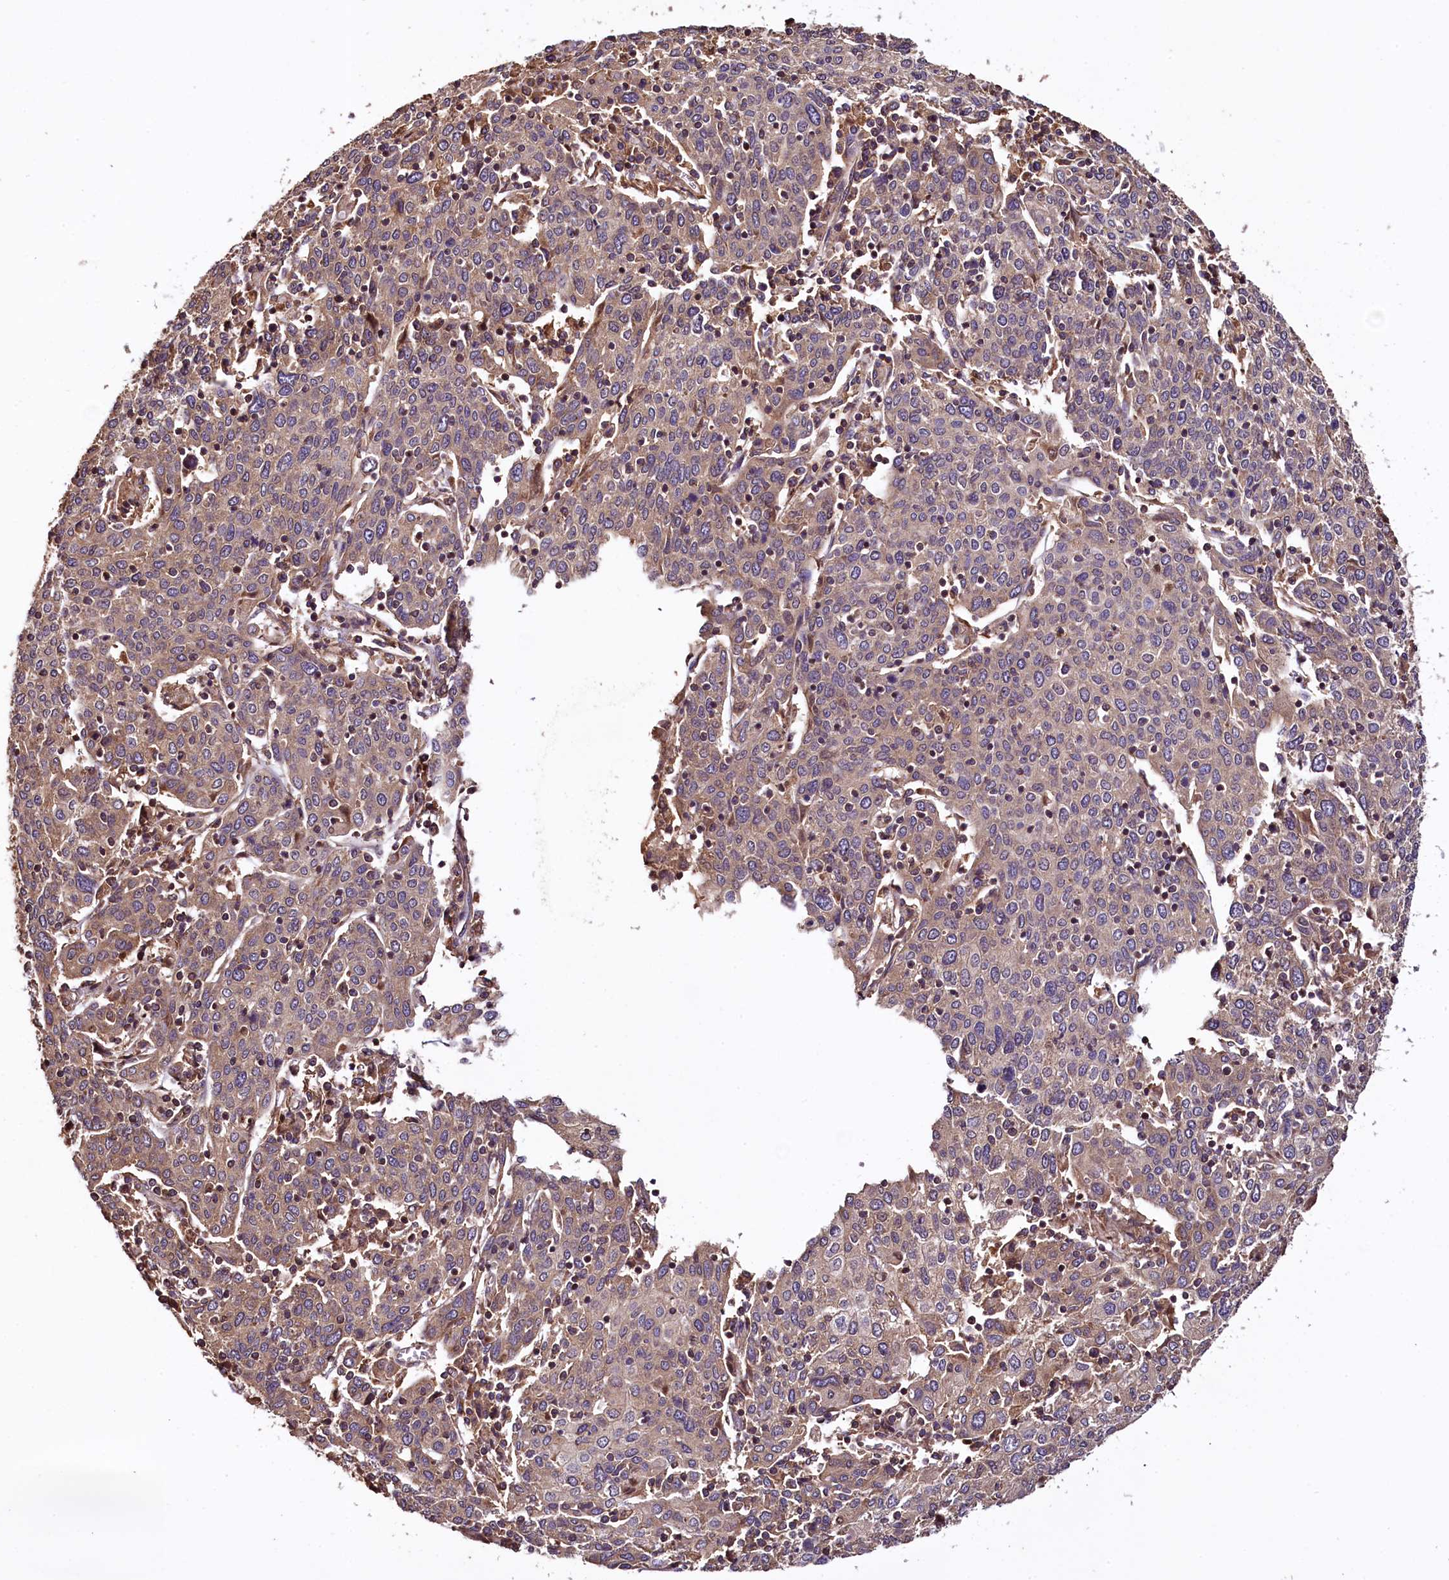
{"staining": {"intensity": "moderate", "quantity": ">75%", "location": "cytoplasmic/membranous"}, "tissue": "cervical cancer", "cell_type": "Tumor cells", "image_type": "cancer", "snomed": [{"axis": "morphology", "description": "Squamous cell carcinoma, NOS"}, {"axis": "topography", "description": "Cervix"}], "caption": "Immunohistochemical staining of human squamous cell carcinoma (cervical) demonstrates medium levels of moderate cytoplasmic/membranous expression in approximately >75% of tumor cells. The protein is stained brown, and the nuclei are stained in blue (DAB (3,3'-diaminobenzidine) IHC with brightfield microscopy, high magnification).", "gene": "KLC2", "patient": {"sex": "female", "age": 67}}